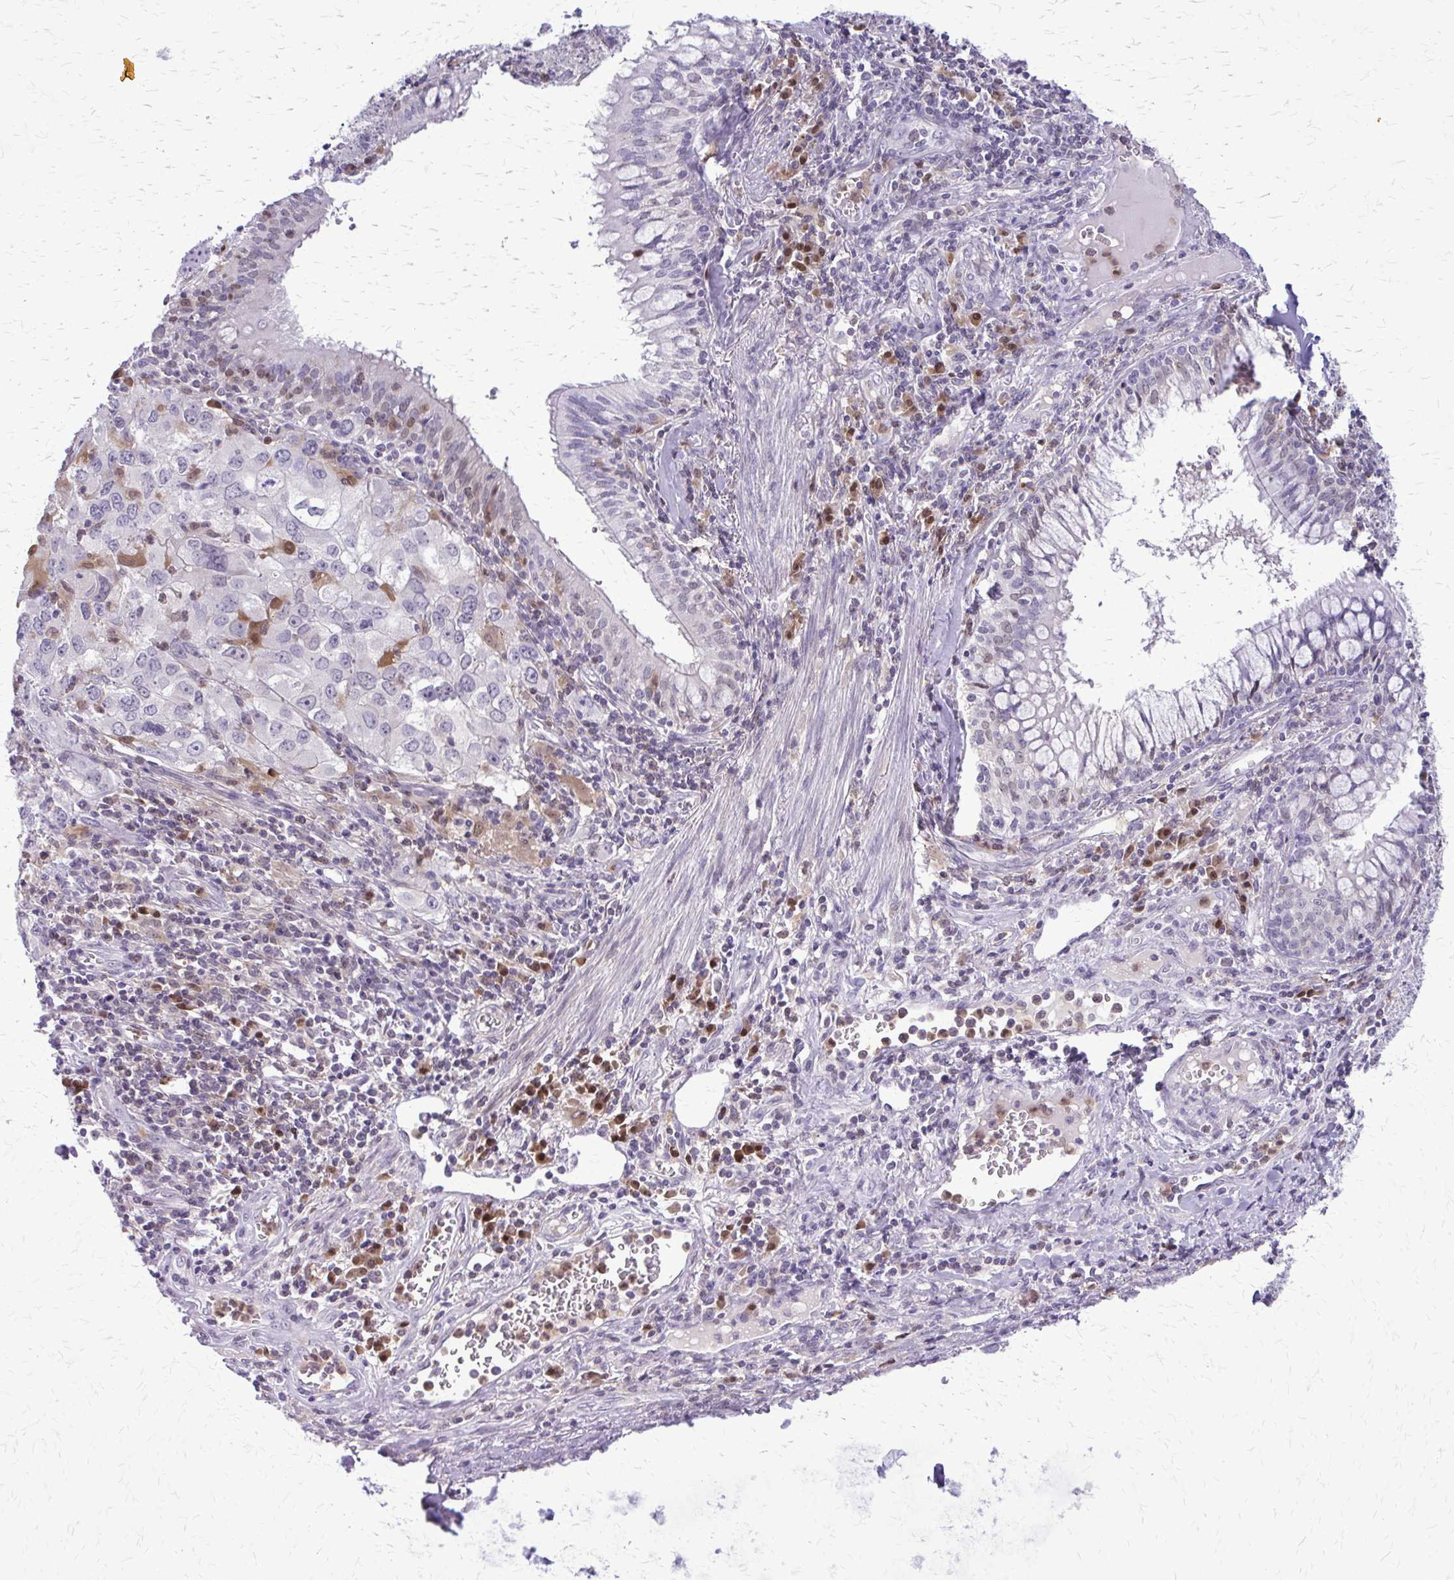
{"staining": {"intensity": "negative", "quantity": "none", "location": "none"}, "tissue": "lung cancer", "cell_type": "Tumor cells", "image_type": "cancer", "snomed": [{"axis": "morphology", "description": "Adenocarcinoma, NOS"}, {"axis": "morphology", "description": "Adenocarcinoma, metastatic, NOS"}, {"axis": "topography", "description": "Lymph node"}, {"axis": "topography", "description": "Lung"}], "caption": "This micrograph is of lung cancer stained with IHC to label a protein in brown with the nuclei are counter-stained blue. There is no staining in tumor cells.", "gene": "GLRX", "patient": {"sex": "female", "age": 42}}